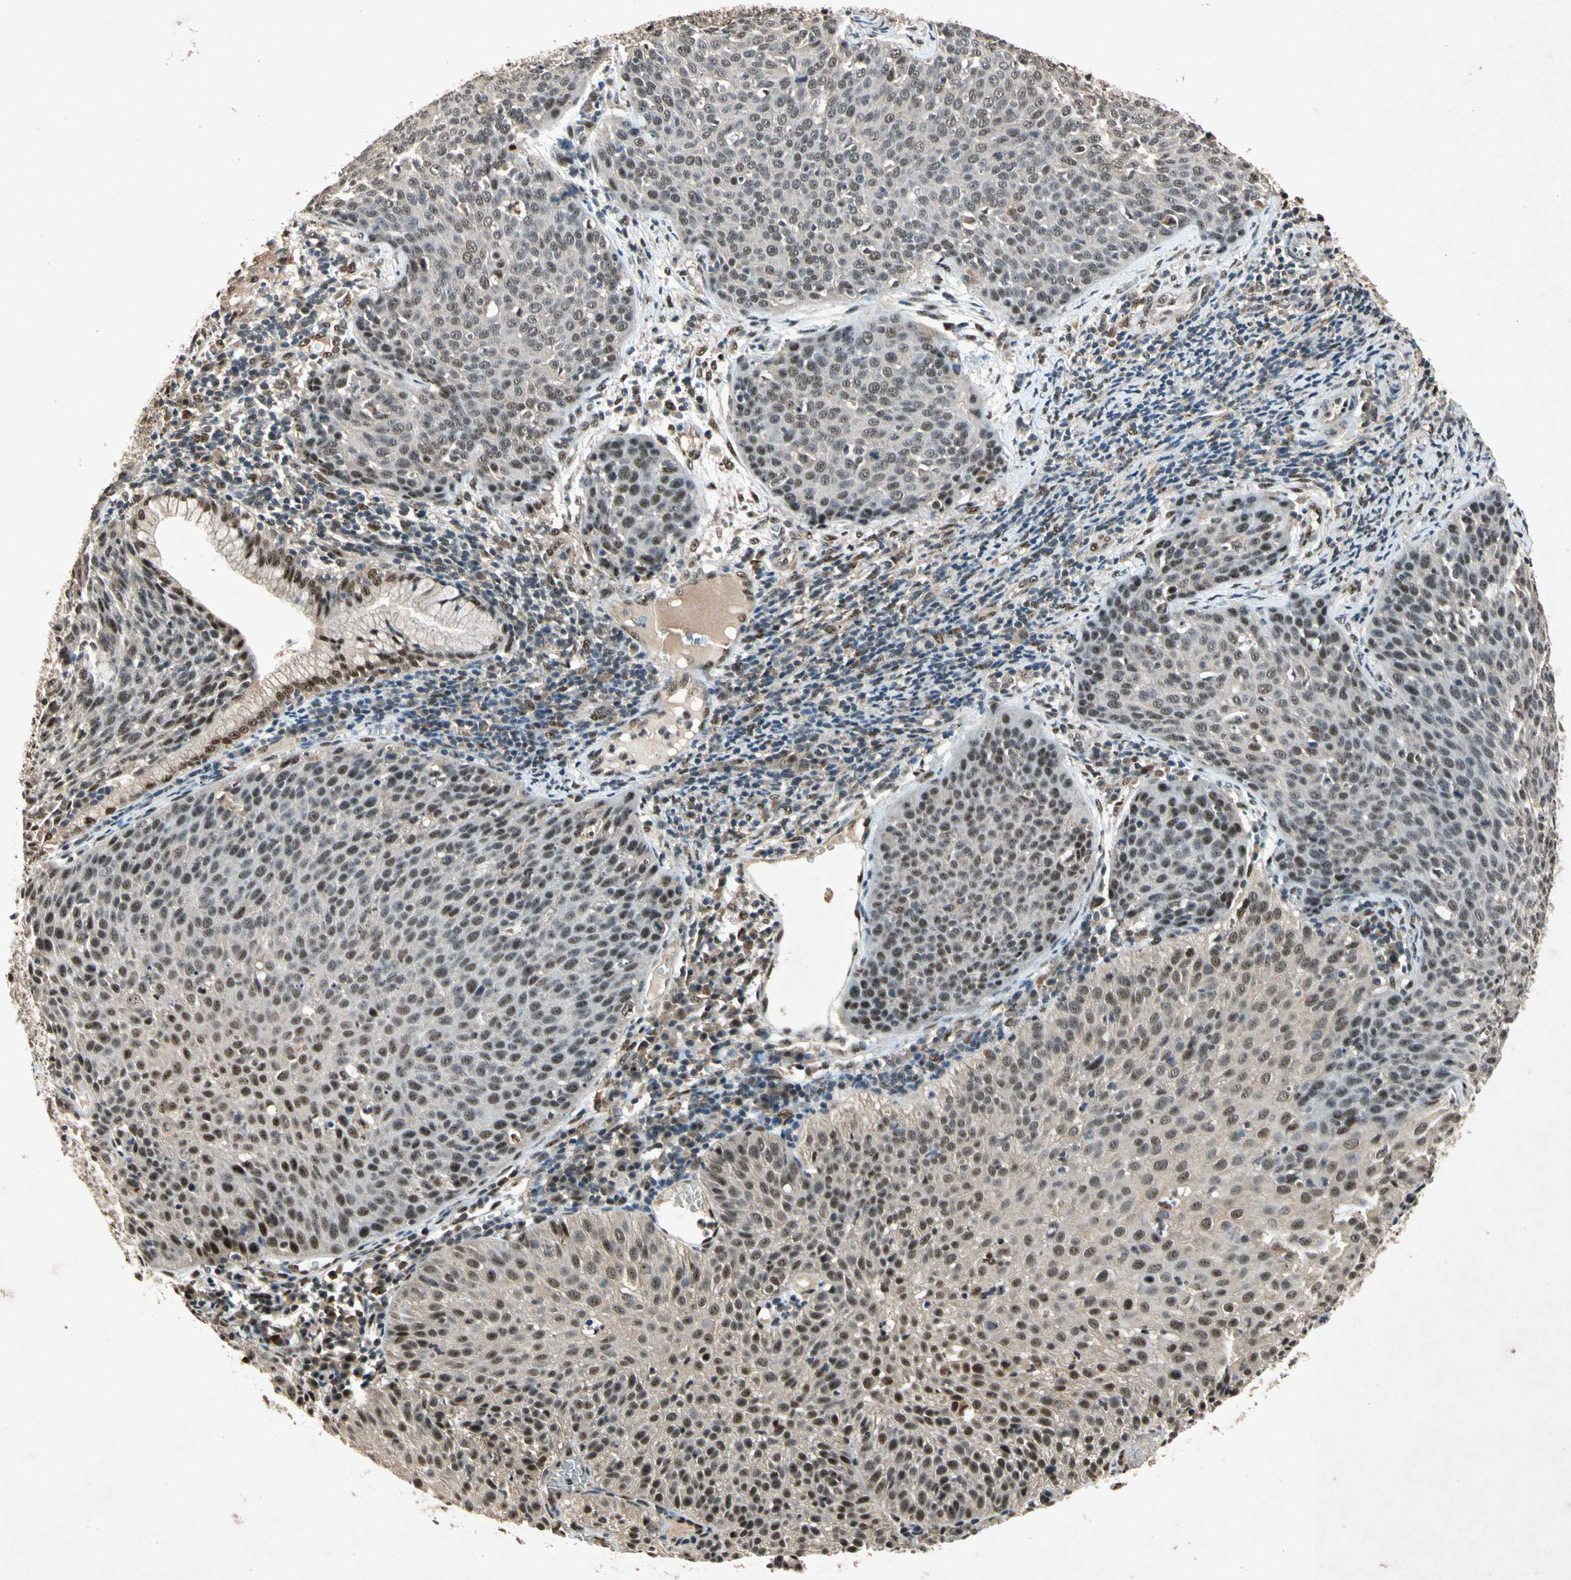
{"staining": {"intensity": "moderate", "quantity": ">75%", "location": "nuclear"}, "tissue": "cervical cancer", "cell_type": "Tumor cells", "image_type": "cancer", "snomed": [{"axis": "morphology", "description": "Squamous cell carcinoma, NOS"}, {"axis": "topography", "description": "Cervix"}], "caption": "Brown immunohistochemical staining in cervical cancer demonstrates moderate nuclear expression in about >75% of tumor cells. The protein of interest is stained brown, and the nuclei are stained in blue (DAB (3,3'-diaminobenzidine) IHC with brightfield microscopy, high magnification).", "gene": "PML", "patient": {"sex": "female", "age": 38}}